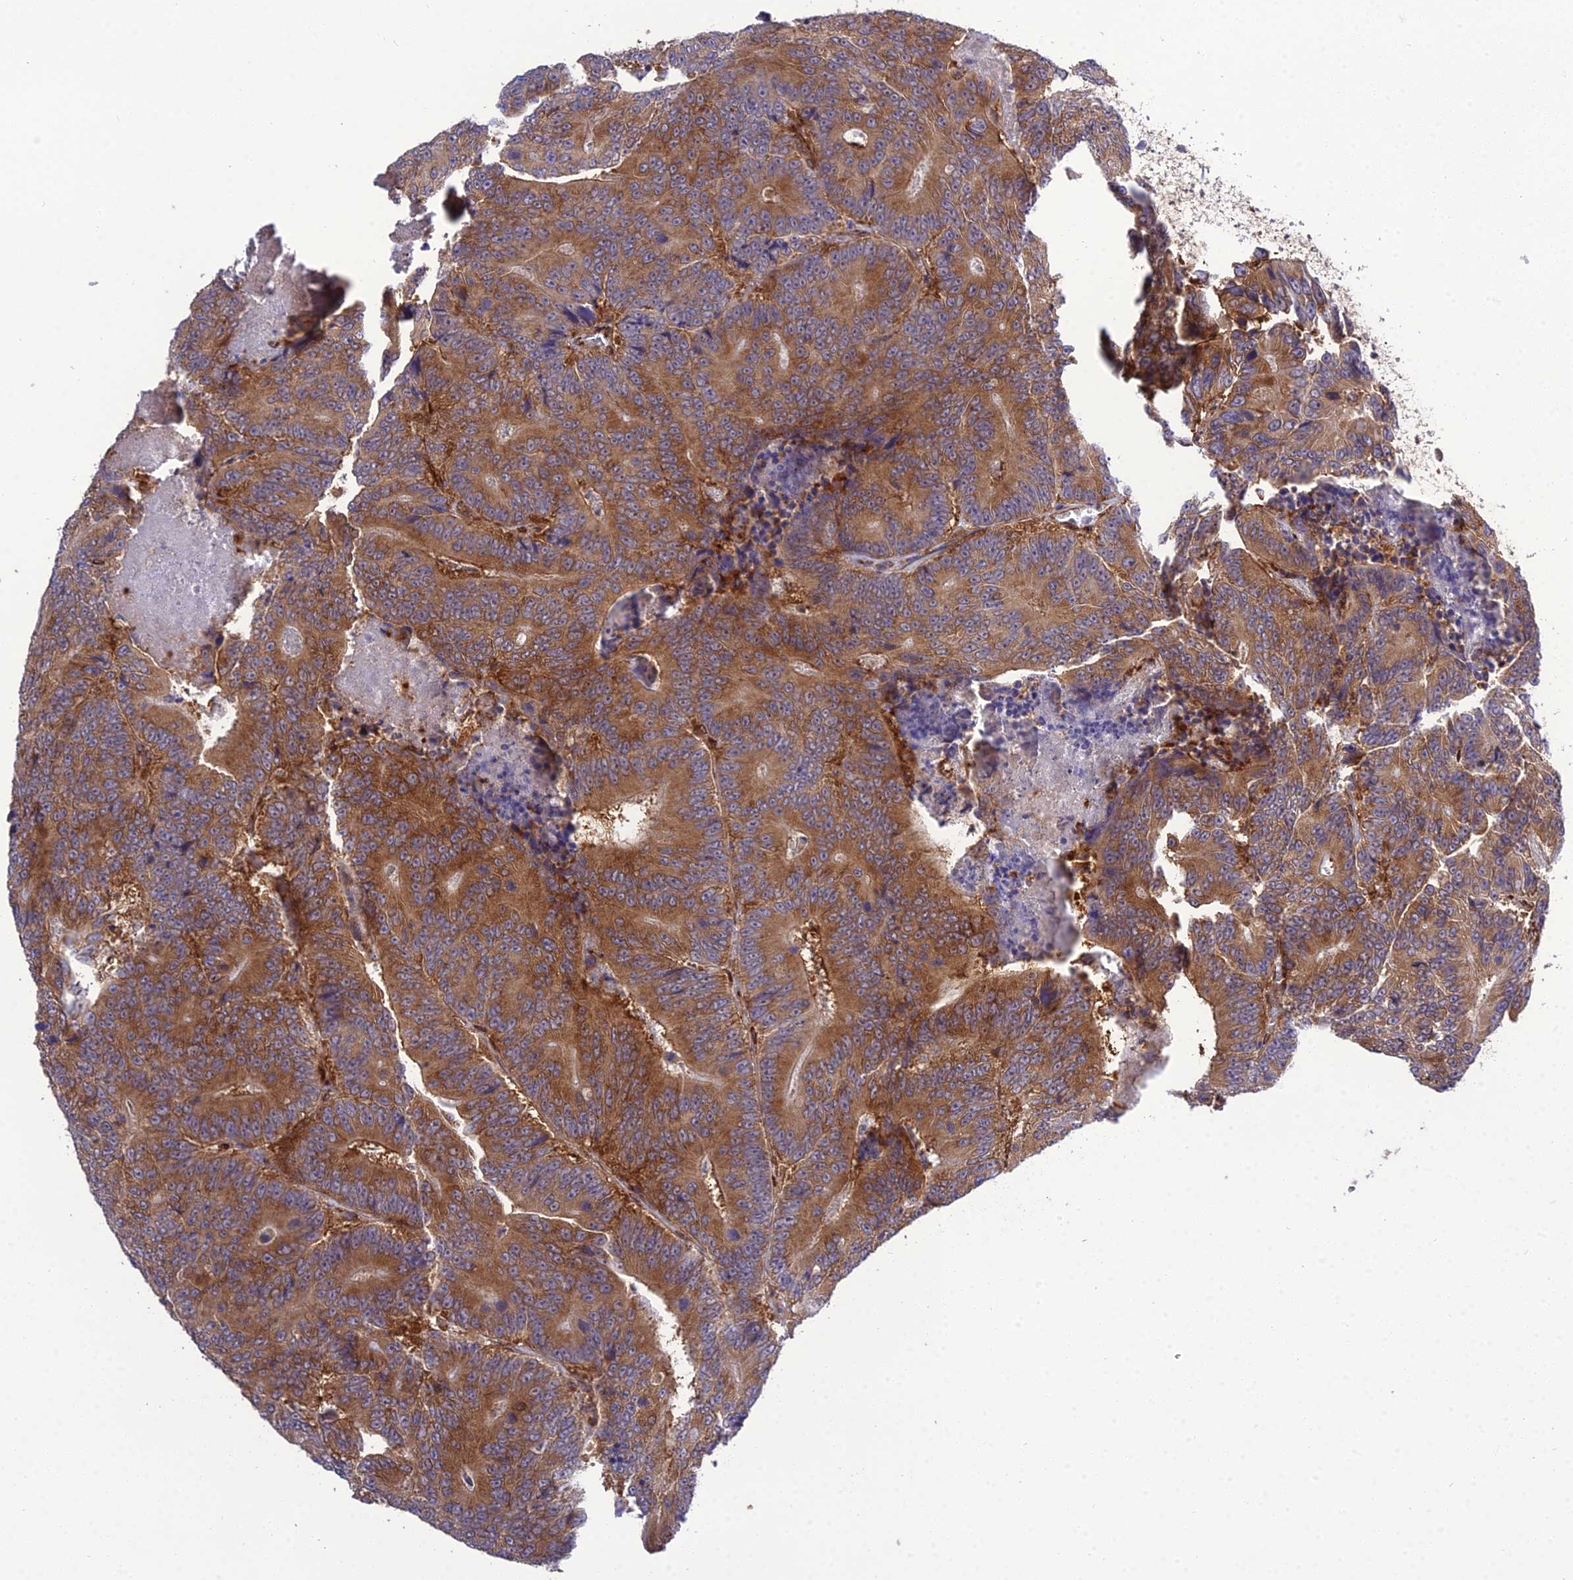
{"staining": {"intensity": "strong", "quantity": ">75%", "location": "cytoplasmic/membranous"}, "tissue": "colorectal cancer", "cell_type": "Tumor cells", "image_type": "cancer", "snomed": [{"axis": "morphology", "description": "Adenocarcinoma, NOS"}, {"axis": "topography", "description": "Colon"}], "caption": "The micrograph exhibits staining of adenocarcinoma (colorectal), revealing strong cytoplasmic/membranous protein positivity (brown color) within tumor cells. (DAB IHC with brightfield microscopy, high magnification).", "gene": "DHCR7", "patient": {"sex": "male", "age": 83}}